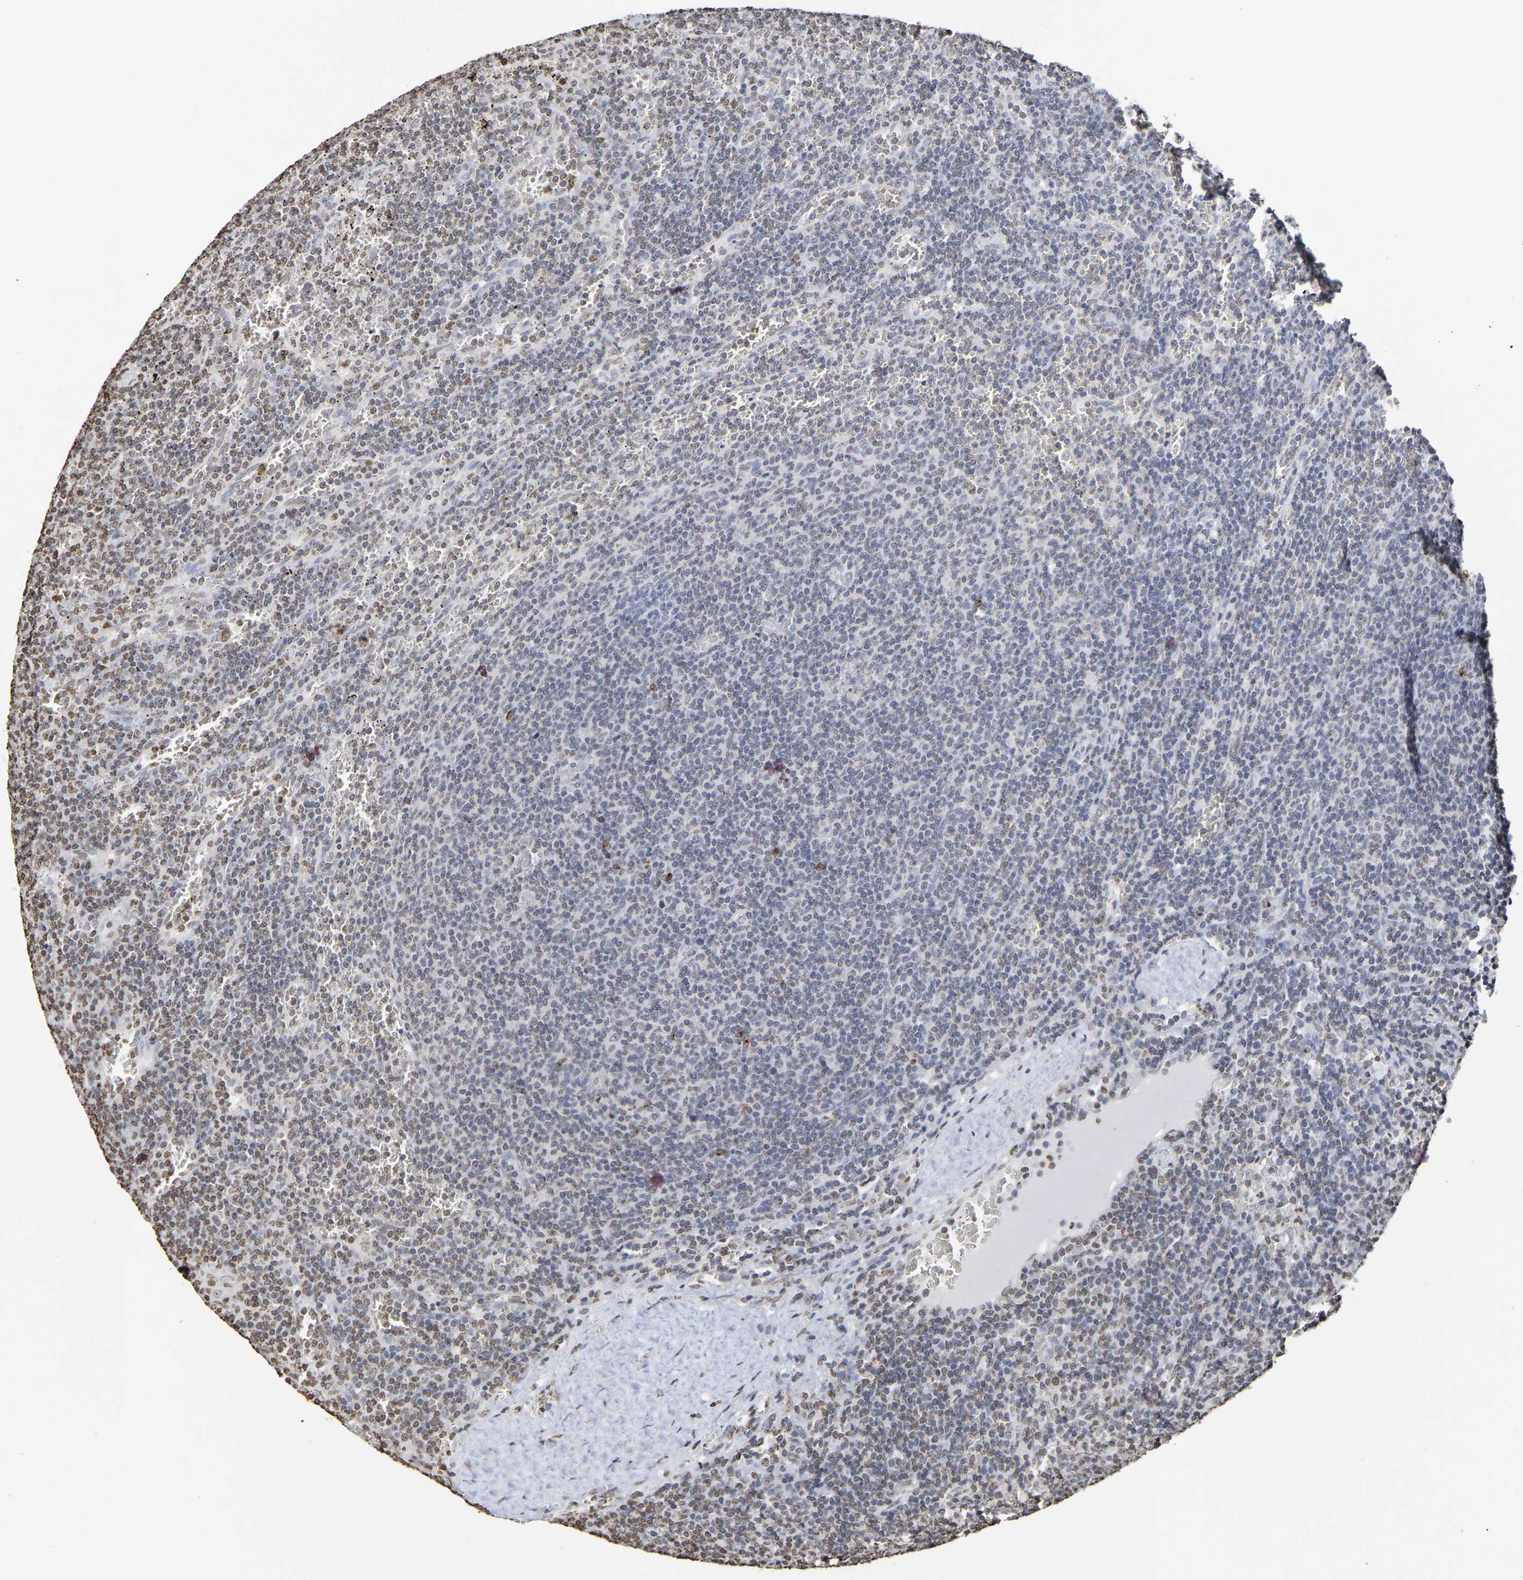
{"staining": {"intensity": "negative", "quantity": "none", "location": "none"}, "tissue": "lymphoma", "cell_type": "Tumor cells", "image_type": "cancer", "snomed": [{"axis": "morphology", "description": "Malignant lymphoma, non-Hodgkin's type, Low grade"}, {"axis": "topography", "description": "Spleen"}], "caption": "Tumor cells show no significant staining in lymphoma.", "gene": "ATF4", "patient": {"sex": "female", "age": 50}}